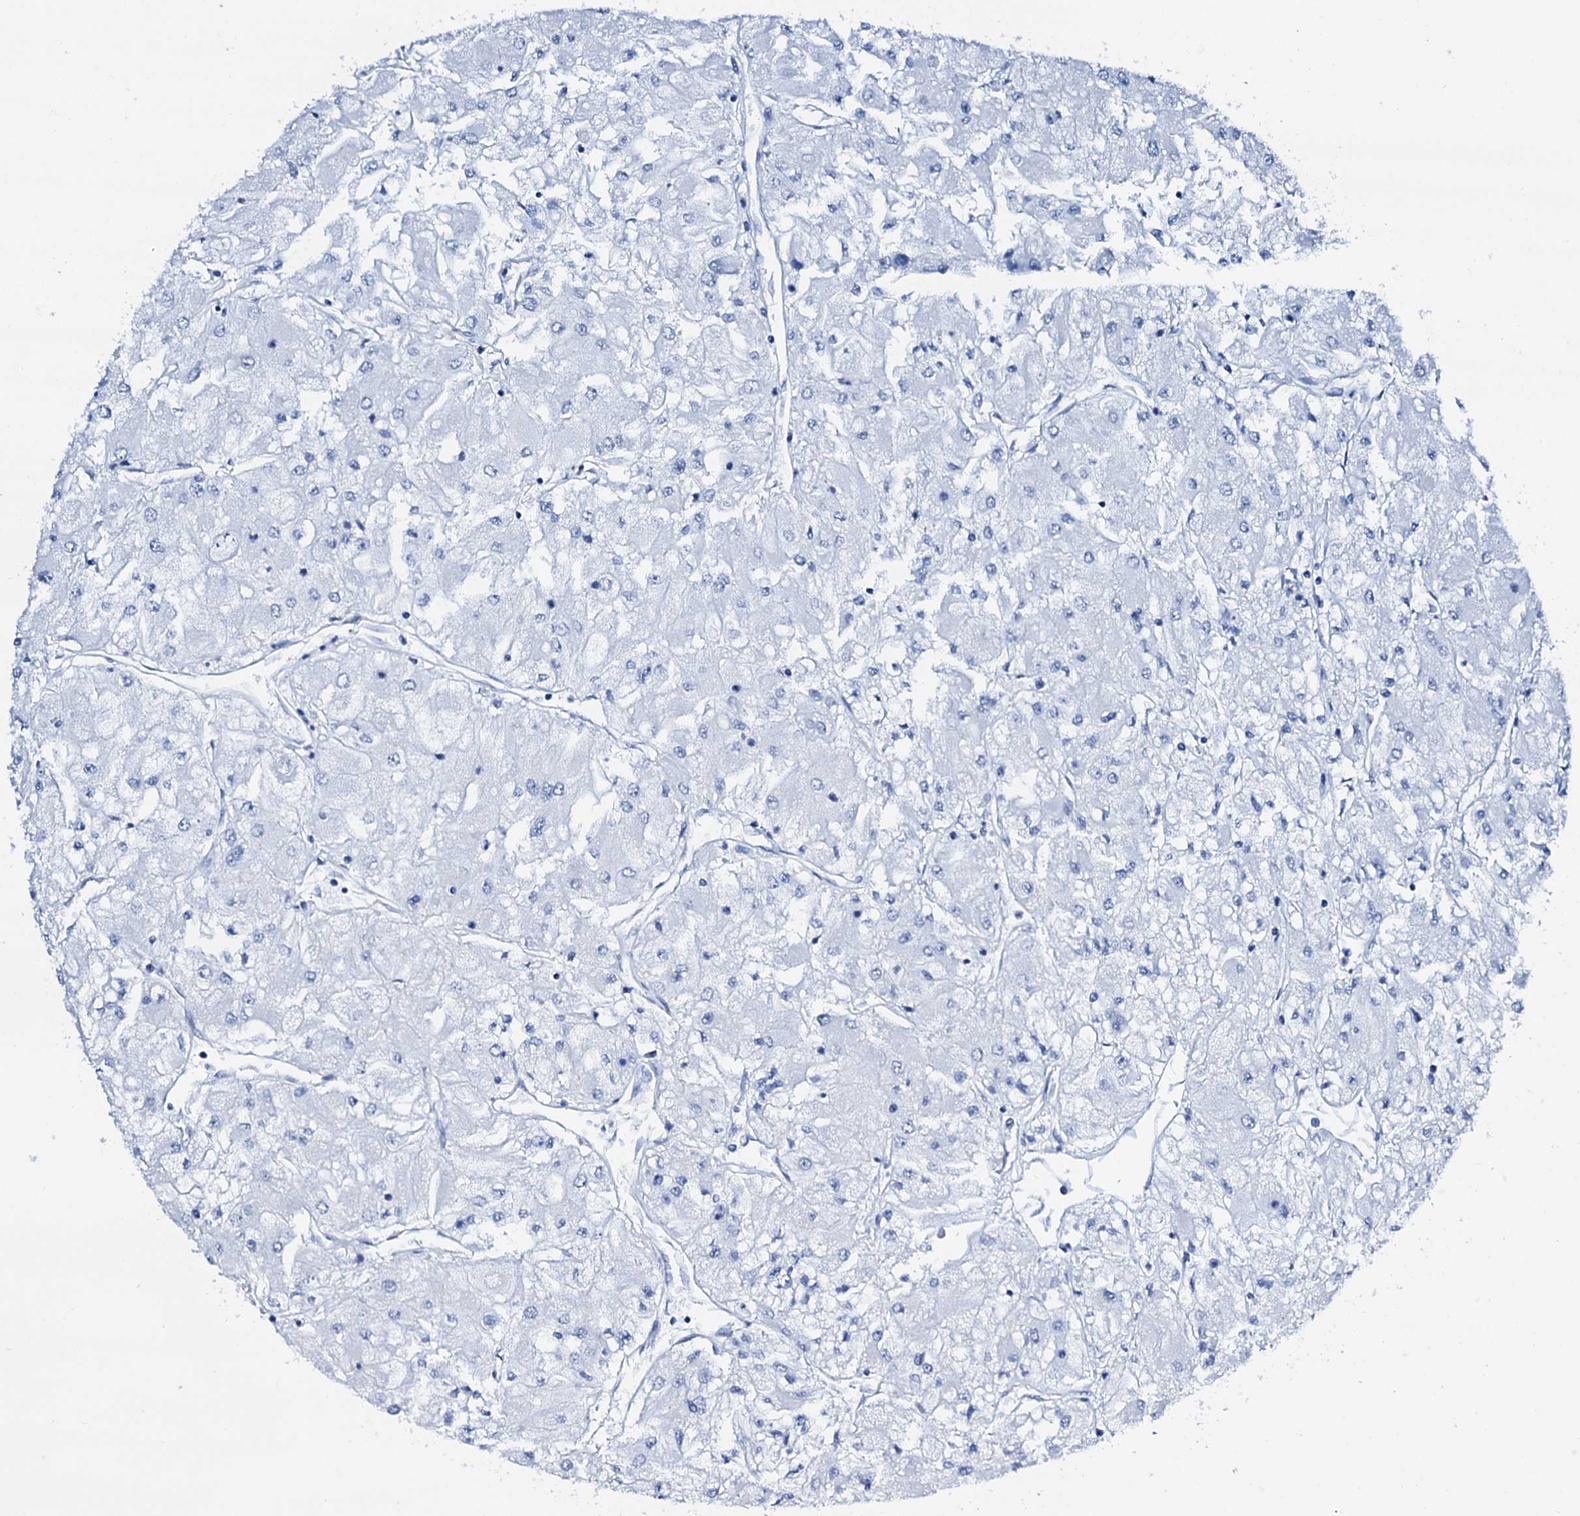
{"staining": {"intensity": "negative", "quantity": "none", "location": "none"}, "tissue": "renal cancer", "cell_type": "Tumor cells", "image_type": "cancer", "snomed": [{"axis": "morphology", "description": "Adenocarcinoma, NOS"}, {"axis": "topography", "description": "Kidney"}], "caption": "DAB (3,3'-diaminobenzidine) immunohistochemical staining of renal cancer (adenocarcinoma) displays no significant positivity in tumor cells.", "gene": "PTH", "patient": {"sex": "male", "age": 80}}